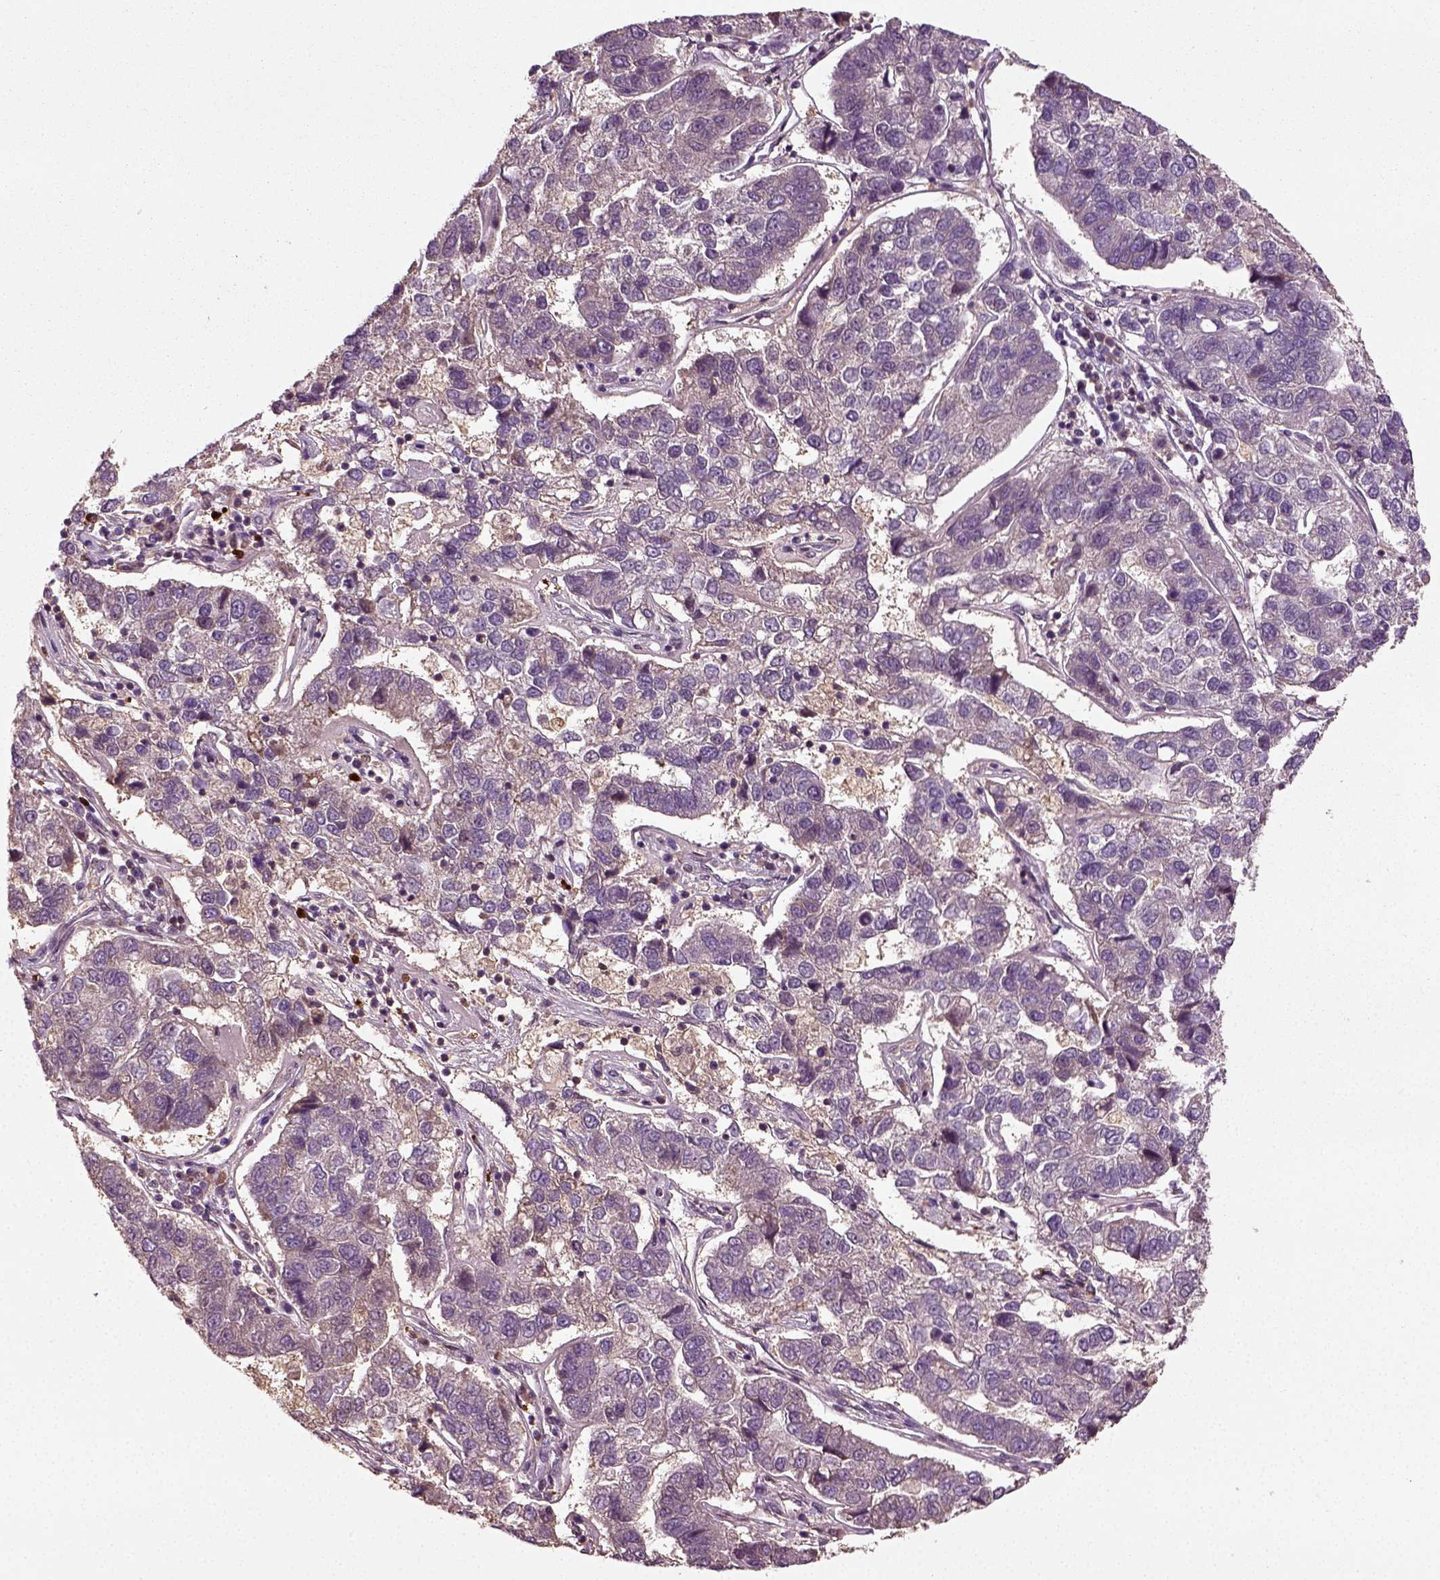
{"staining": {"intensity": "negative", "quantity": "none", "location": "none"}, "tissue": "pancreatic cancer", "cell_type": "Tumor cells", "image_type": "cancer", "snomed": [{"axis": "morphology", "description": "Adenocarcinoma, NOS"}, {"axis": "topography", "description": "Pancreas"}], "caption": "This histopathology image is of pancreatic adenocarcinoma stained with immunohistochemistry to label a protein in brown with the nuclei are counter-stained blue. There is no staining in tumor cells.", "gene": "ERV3-1", "patient": {"sex": "female", "age": 61}}